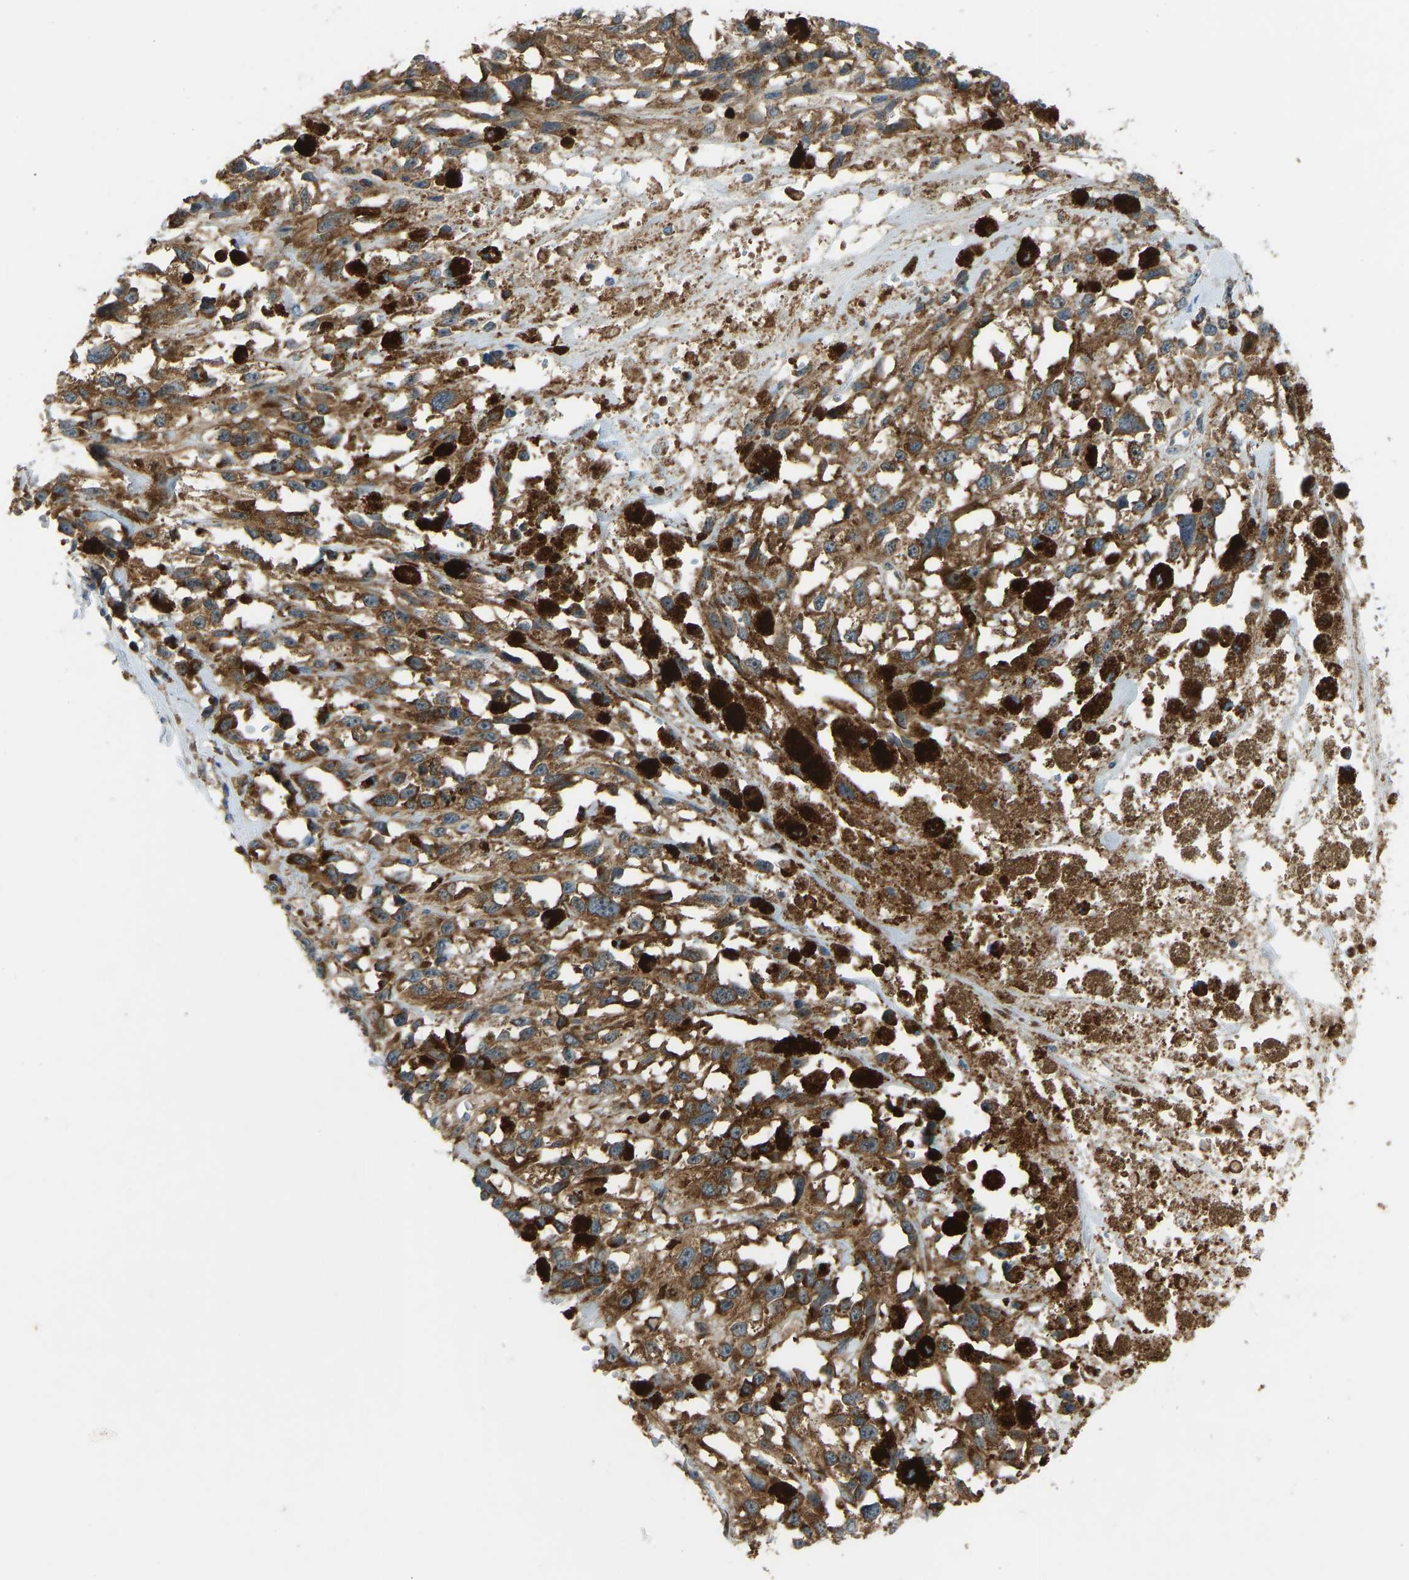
{"staining": {"intensity": "moderate", "quantity": ">75%", "location": "cytoplasmic/membranous"}, "tissue": "melanoma", "cell_type": "Tumor cells", "image_type": "cancer", "snomed": [{"axis": "morphology", "description": "Malignant melanoma, Metastatic site"}, {"axis": "topography", "description": "Lymph node"}], "caption": "Melanoma stained for a protein displays moderate cytoplasmic/membranous positivity in tumor cells.", "gene": "STAU2", "patient": {"sex": "male", "age": 59}}